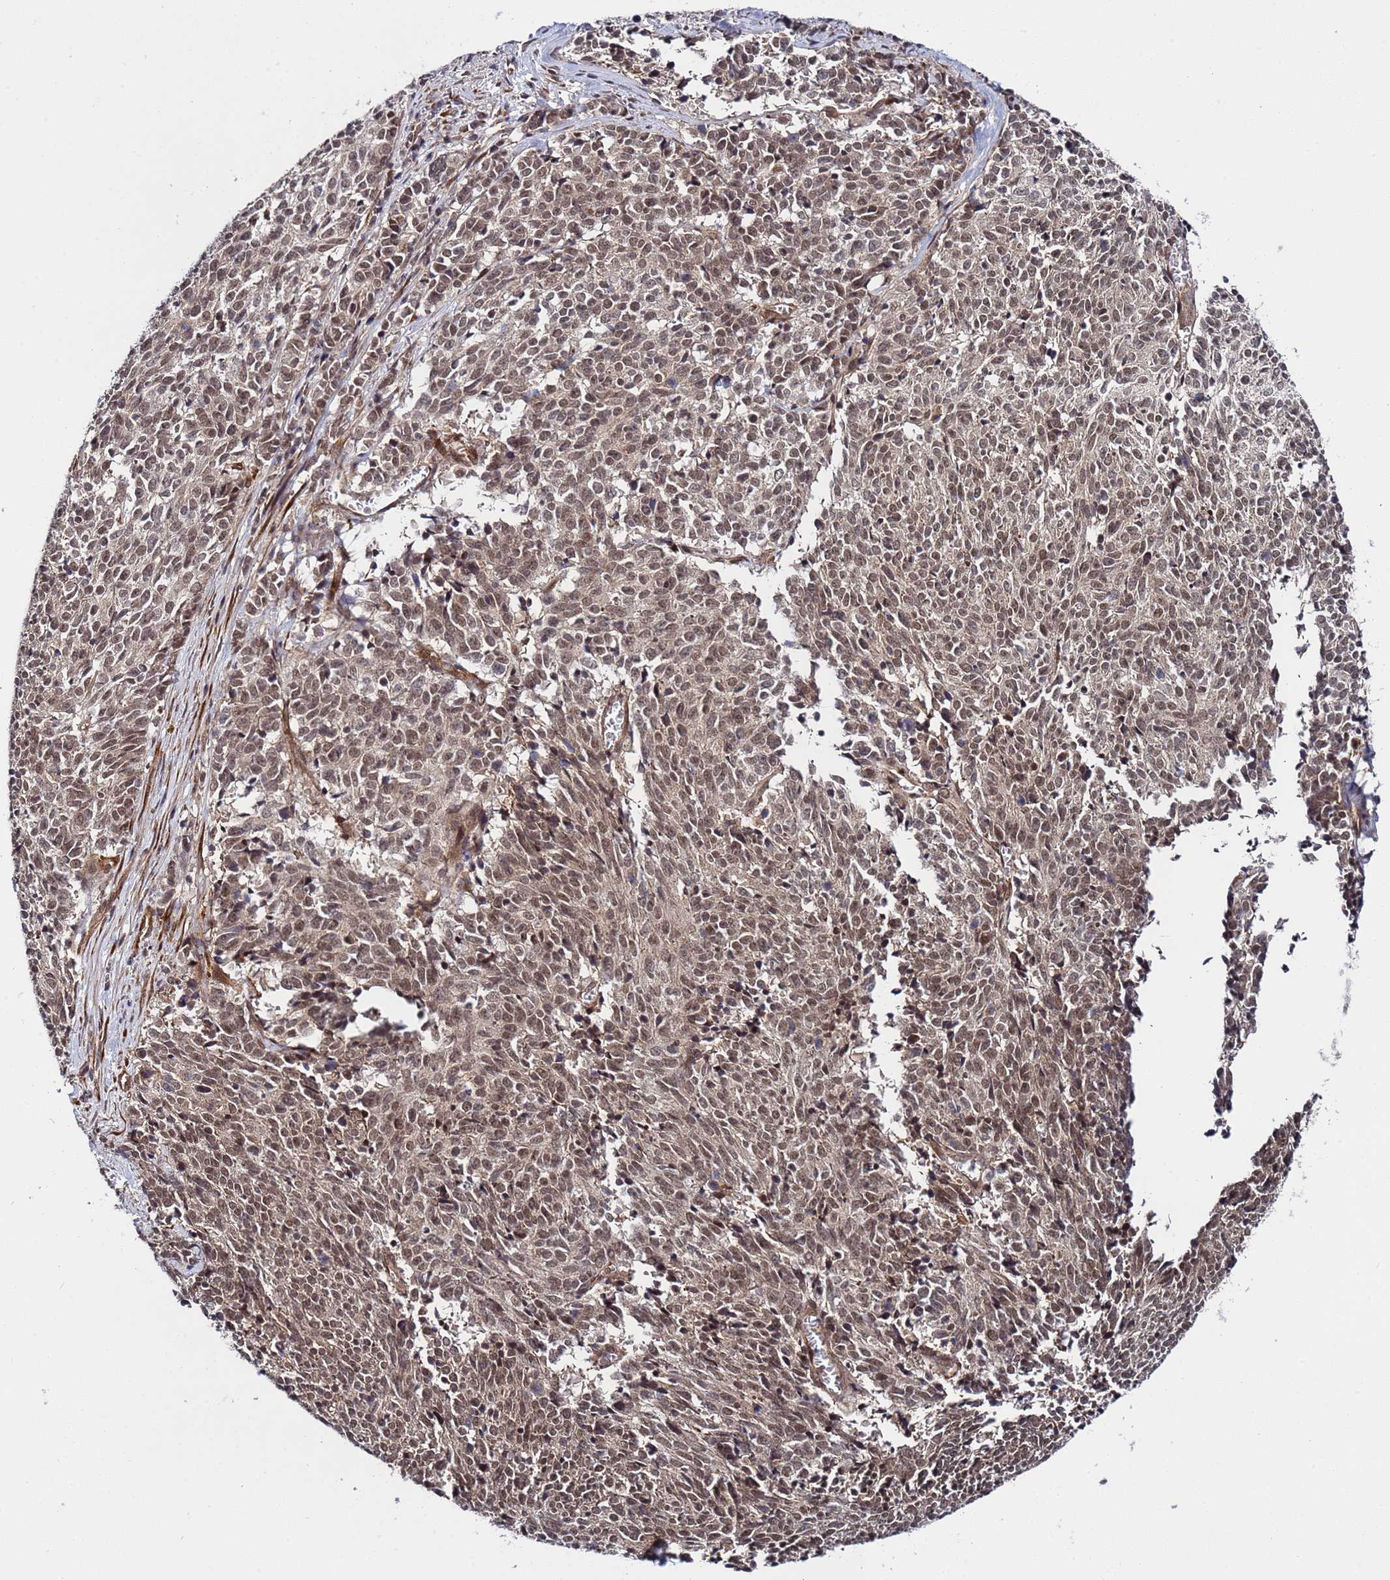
{"staining": {"intensity": "moderate", "quantity": ">75%", "location": "cytoplasmic/membranous,nuclear"}, "tissue": "cervical cancer", "cell_type": "Tumor cells", "image_type": "cancer", "snomed": [{"axis": "morphology", "description": "Squamous cell carcinoma, NOS"}, {"axis": "topography", "description": "Cervix"}], "caption": "This micrograph exhibits IHC staining of human cervical squamous cell carcinoma, with medium moderate cytoplasmic/membranous and nuclear positivity in about >75% of tumor cells.", "gene": "POLR2D", "patient": {"sex": "female", "age": 29}}